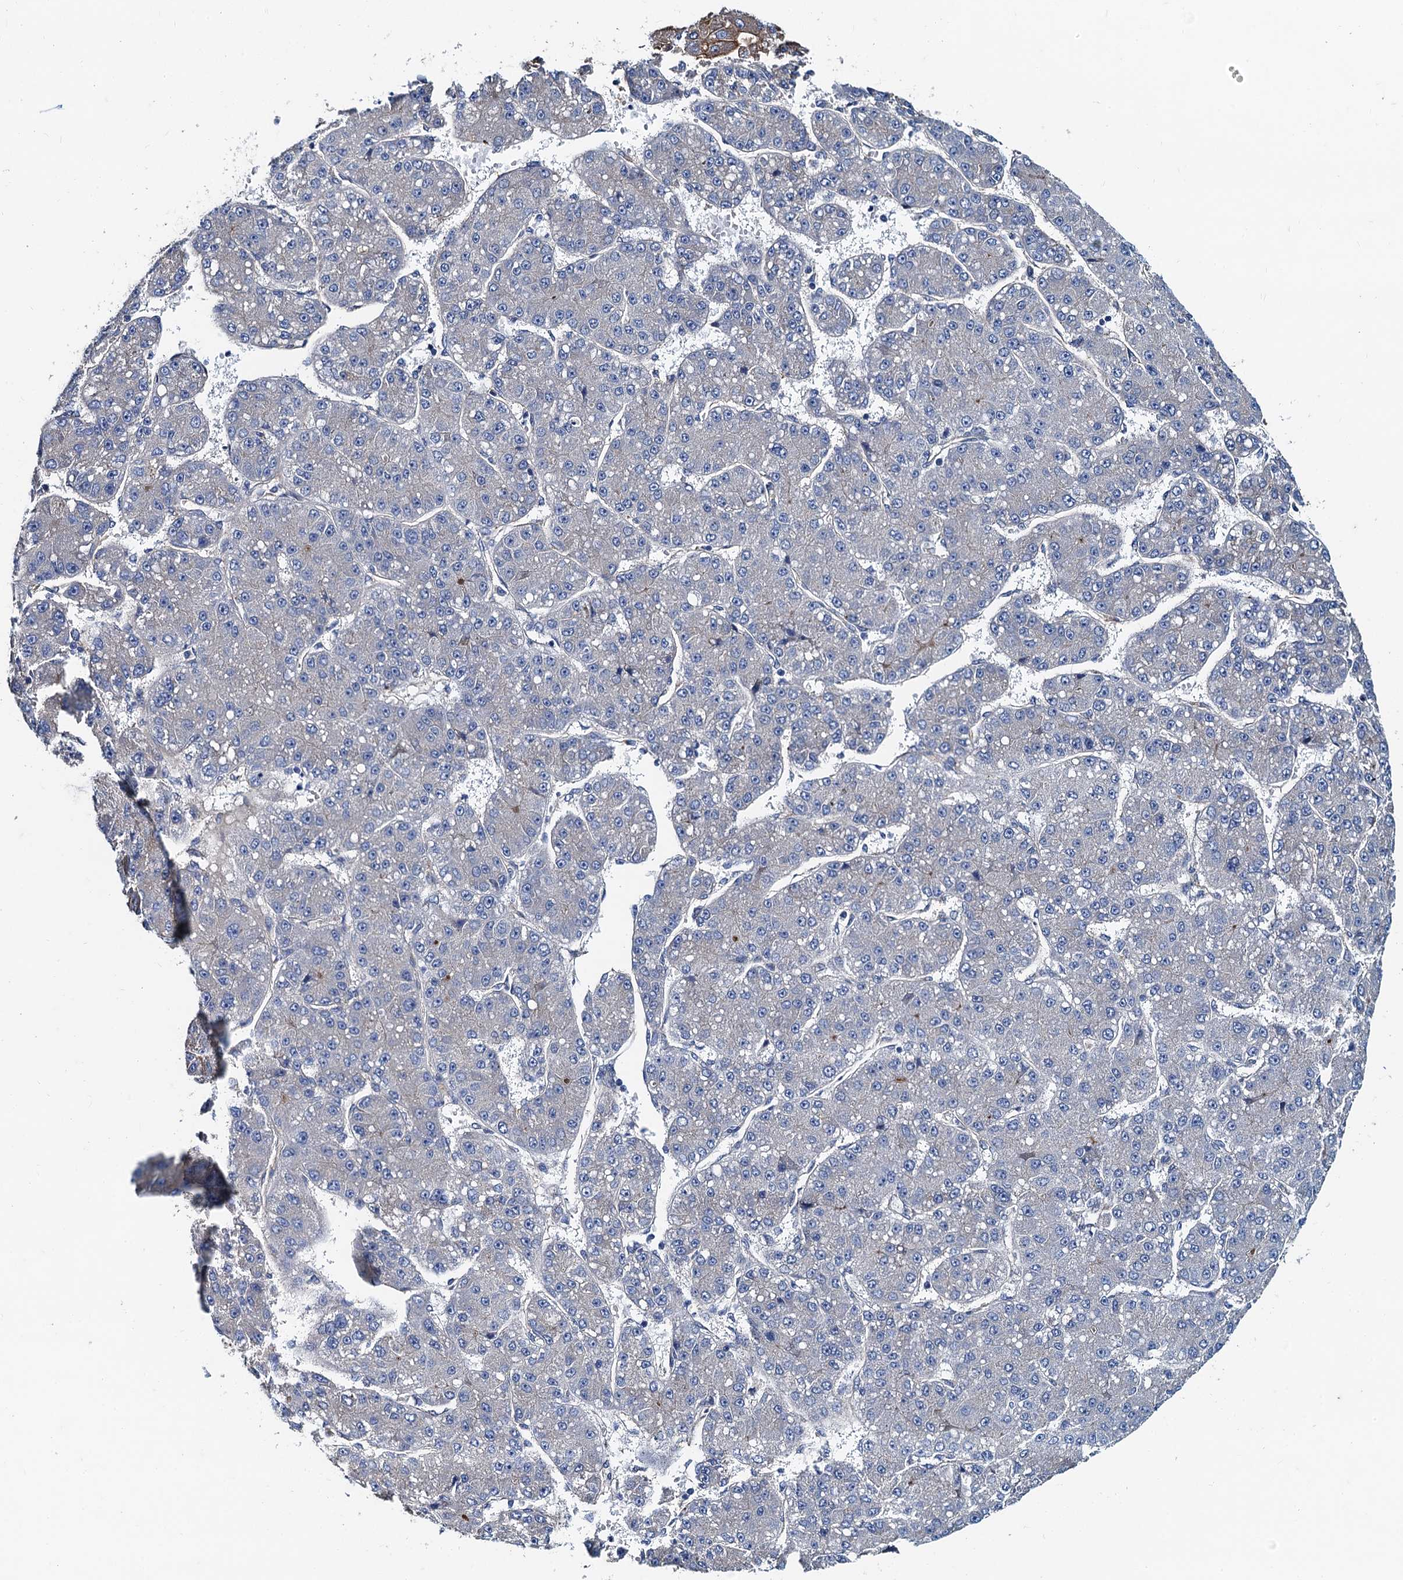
{"staining": {"intensity": "negative", "quantity": "none", "location": "none"}, "tissue": "liver cancer", "cell_type": "Tumor cells", "image_type": "cancer", "snomed": [{"axis": "morphology", "description": "Carcinoma, Hepatocellular, NOS"}, {"axis": "topography", "description": "Liver"}], "caption": "There is no significant staining in tumor cells of hepatocellular carcinoma (liver).", "gene": "NGRN", "patient": {"sex": "male", "age": 67}}